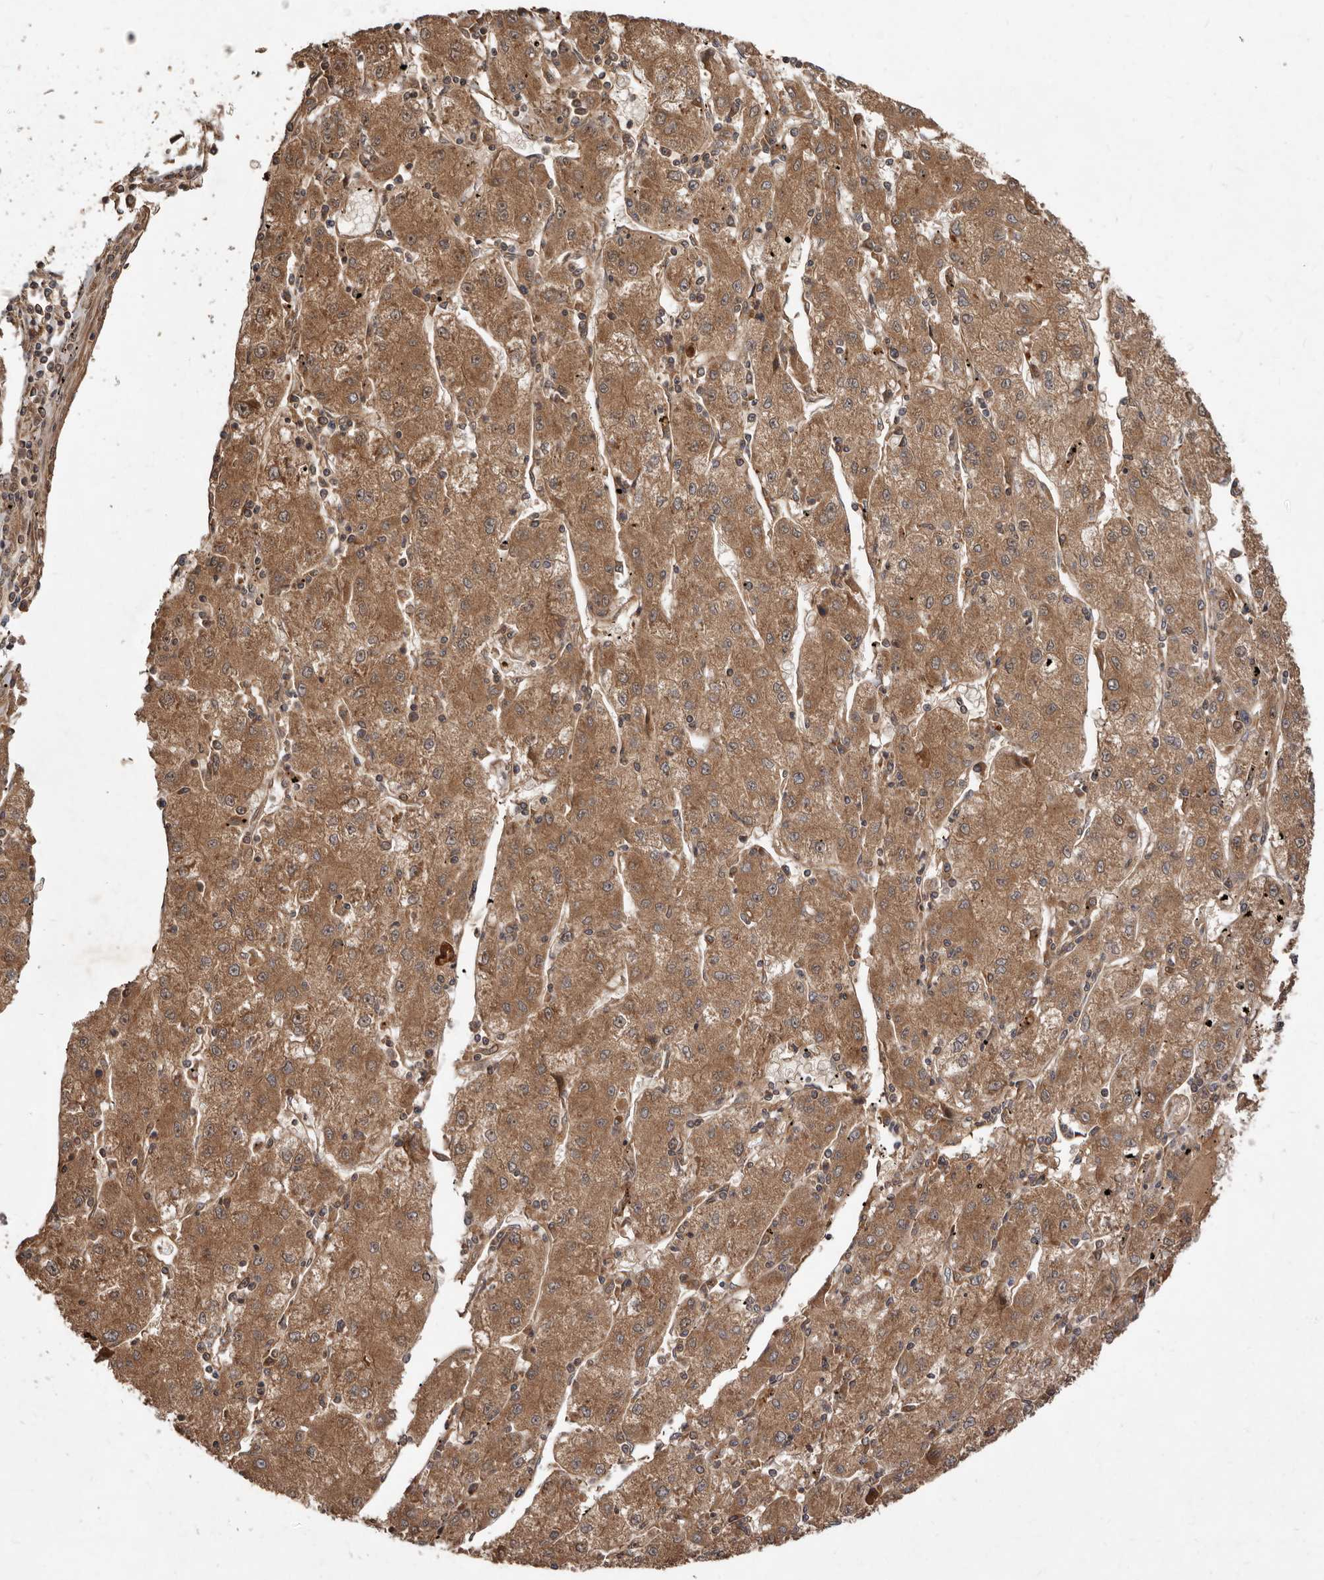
{"staining": {"intensity": "moderate", "quantity": ">75%", "location": "cytoplasmic/membranous"}, "tissue": "liver cancer", "cell_type": "Tumor cells", "image_type": "cancer", "snomed": [{"axis": "morphology", "description": "Carcinoma, Hepatocellular, NOS"}, {"axis": "topography", "description": "Liver"}], "caption": "A micrograph showing moderate cytoplasmic/membranous positivity in approximately >75% of tumor cells in liver cancer (hepatocellular carcinoma), as visualized by brown immunohistochemical staining.", "gene": "STK36", "patient": {"sex": "male", "age": 72}}